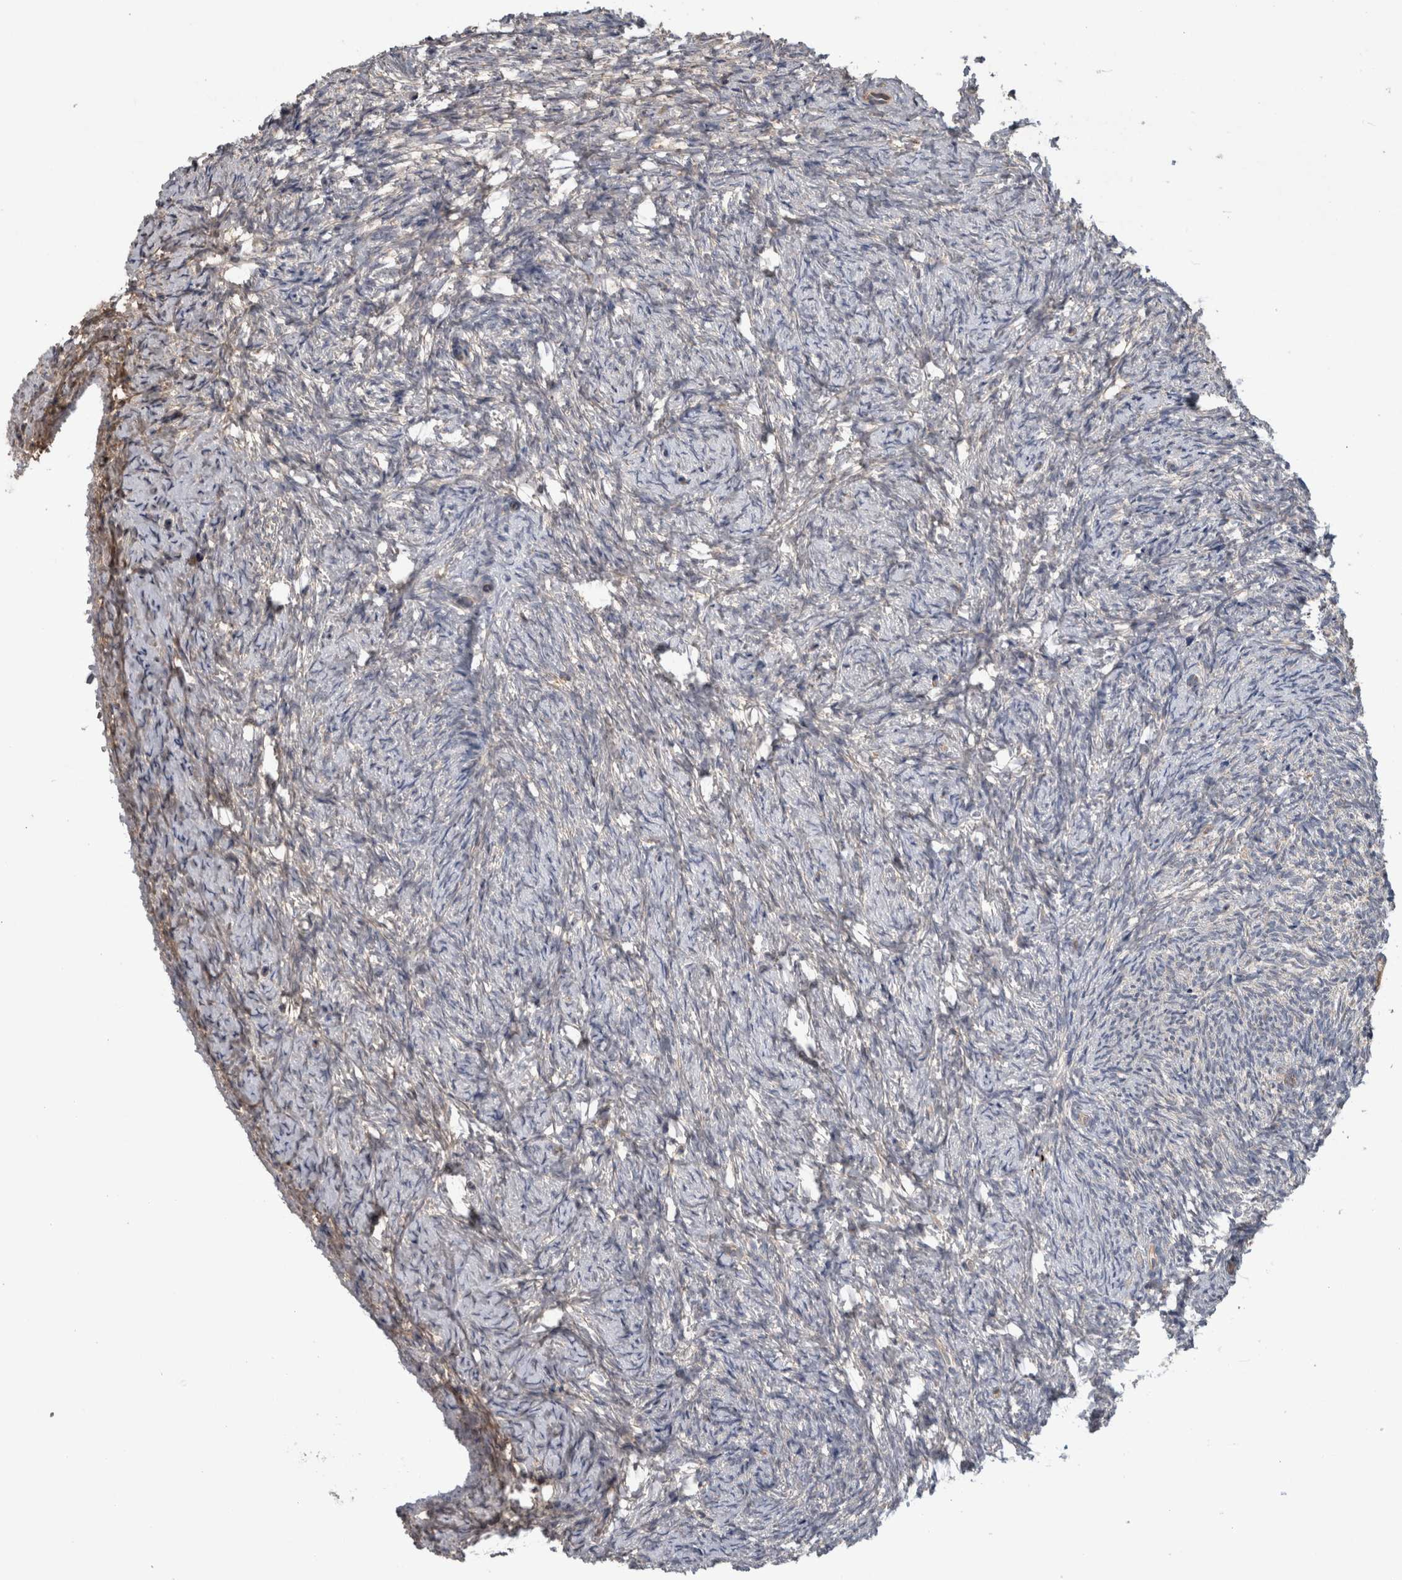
{"staining": {"intensity": "moderate", "quantity": ">75%", "location": "cytoplasmic/membranous"}, "tissue": "ovary", "cell_type": "Follicle cells", "image_type": "normal", "snomed": [{"axis": "morphology", "description": "Normal tissue, NOS"}, {"axis": "topography", "description": "Ovary"}], "caption": "A high-resolution histopathology image shows IHC staining of unremarkable ovary, which reveals moderate cytoplasmic/membranous positivity in approximately >75% of follicle cells.", "gene": "TARBP1", "patient": {"sex": "female", "age": 41}}